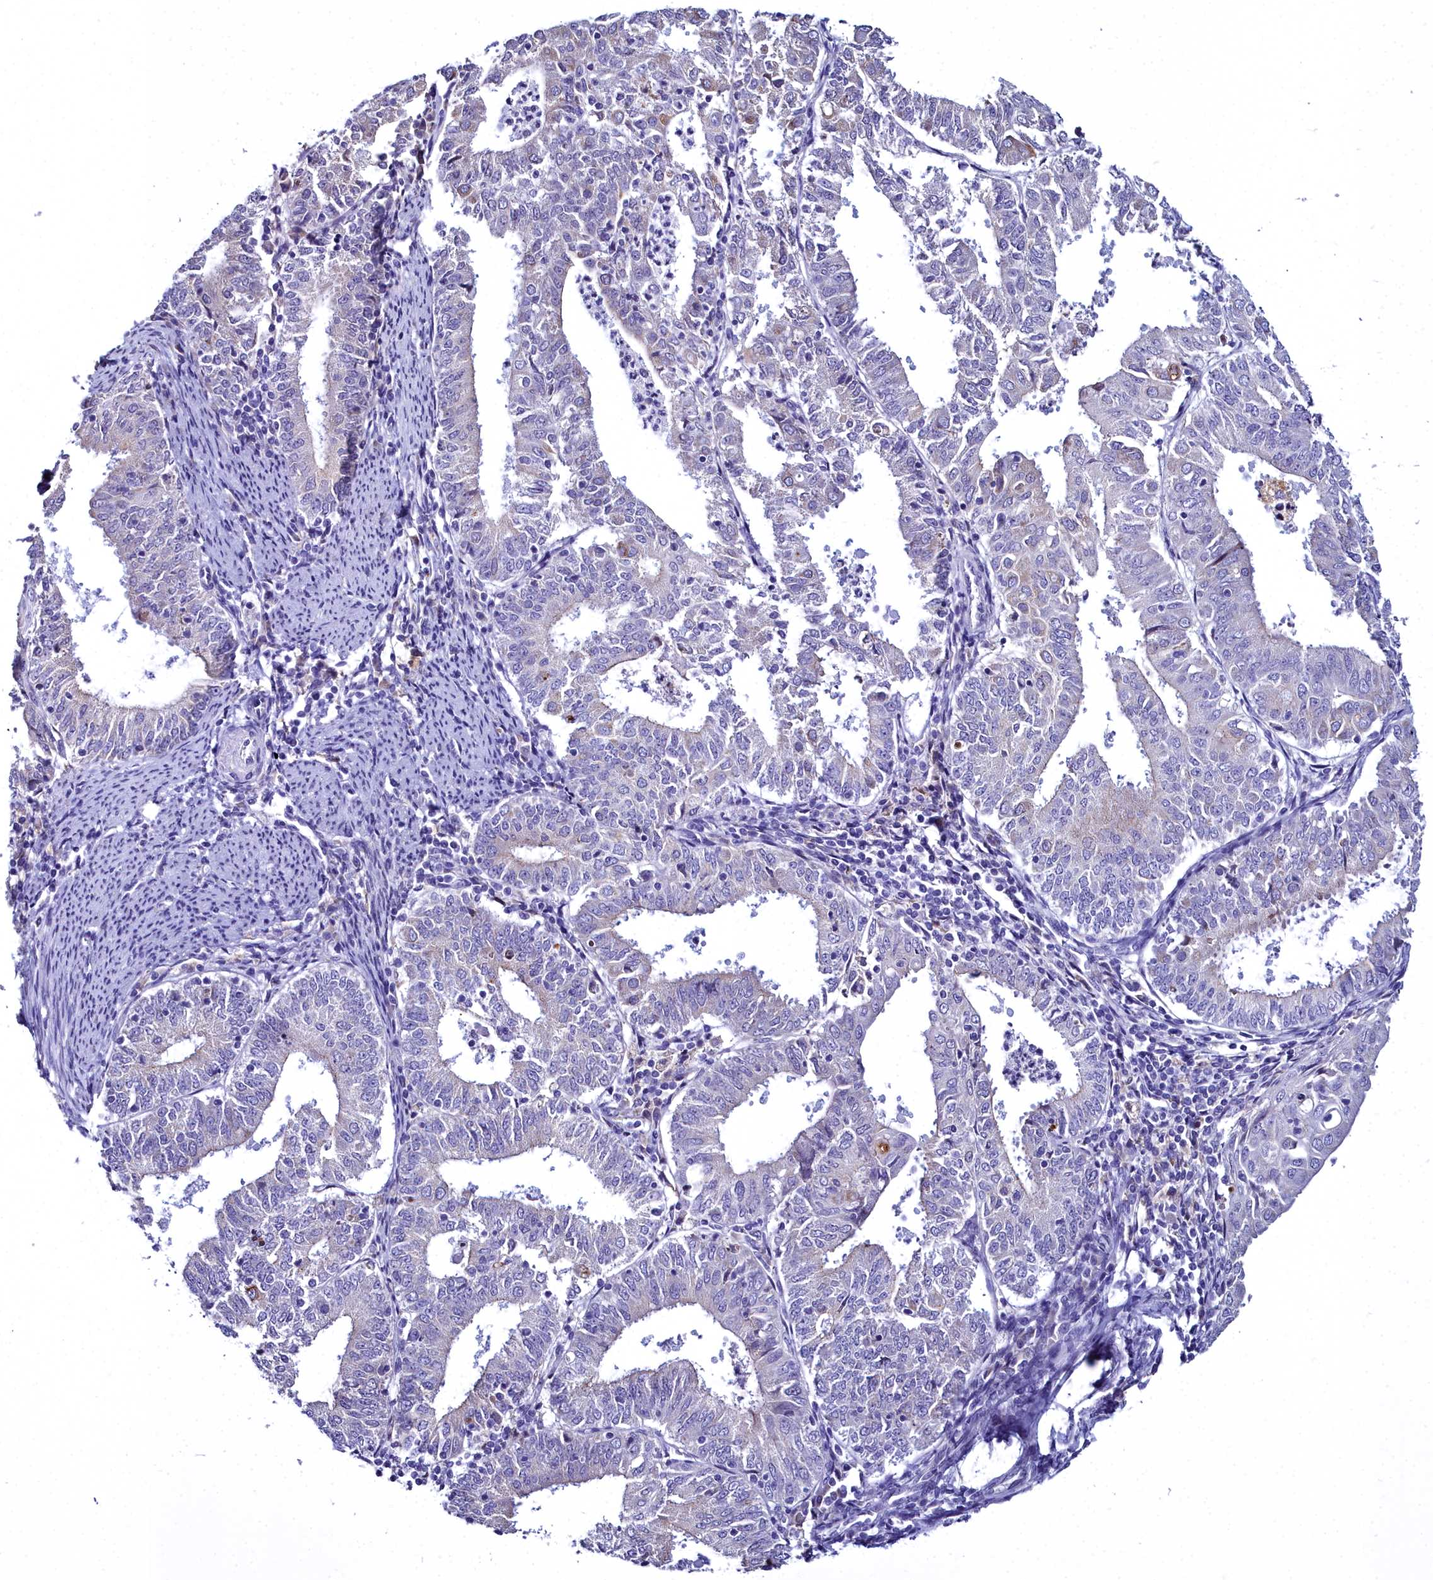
{"staining": {"intensity": "negative", "quantity": "none", "location": "none"}, "tissue": "endometrial cancer", "cell_type": "Tumor cells", "image_type": "cancer", "snomed": [{"axis": "morphology", "description": "Adenocarcinoma, NOS"}, {"axis": "topography", "description": "Endometrium"}], "caption": "The image demonstrates no staining of tumor cells in endometrial adenocarcinoma. Nuclei are stained in blue.", "gene": "ELAPOR2", "patient": {"sex": "female", "age": 57}}